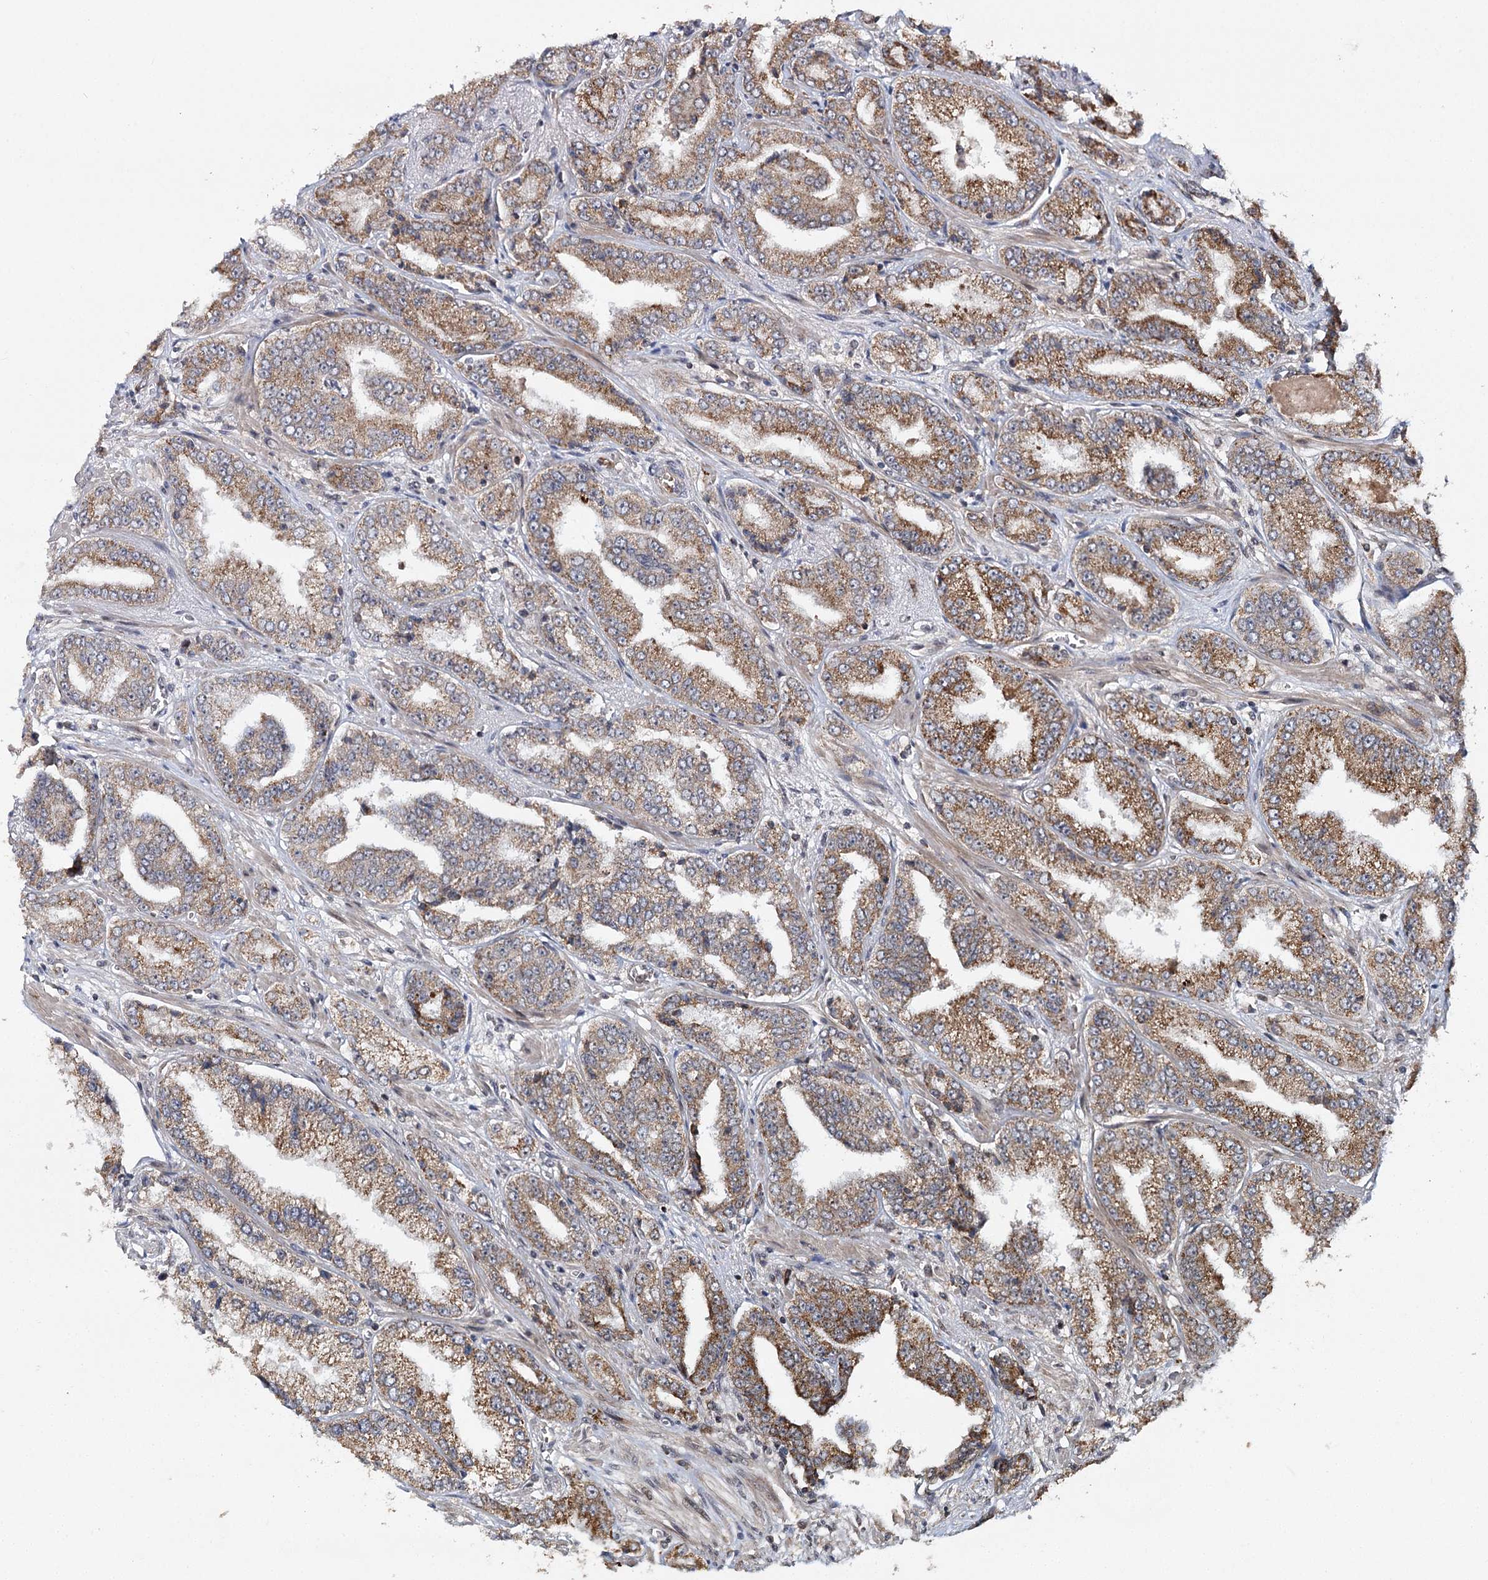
{"staining": {"intensity": "moderate", "quantity": ">75%", "location": "cytoplasmic/membranous"}, "tissue": "prostate cancer", "cell_type": "Tumor cells", "image_type": "cancer", "snomed": [{"axis": "morphology", "description": "Adenocarcinoma, High grade"}, {"axis": "topography", "description": "Prostate"}], "caption": "Protein staining exhibits moderate cytoplasmic/membranous positivity in about >75% of tumor cells in prostate cancer.", "gene": "ZNRF3", "patient": {"sex": "male", "age": 71}}